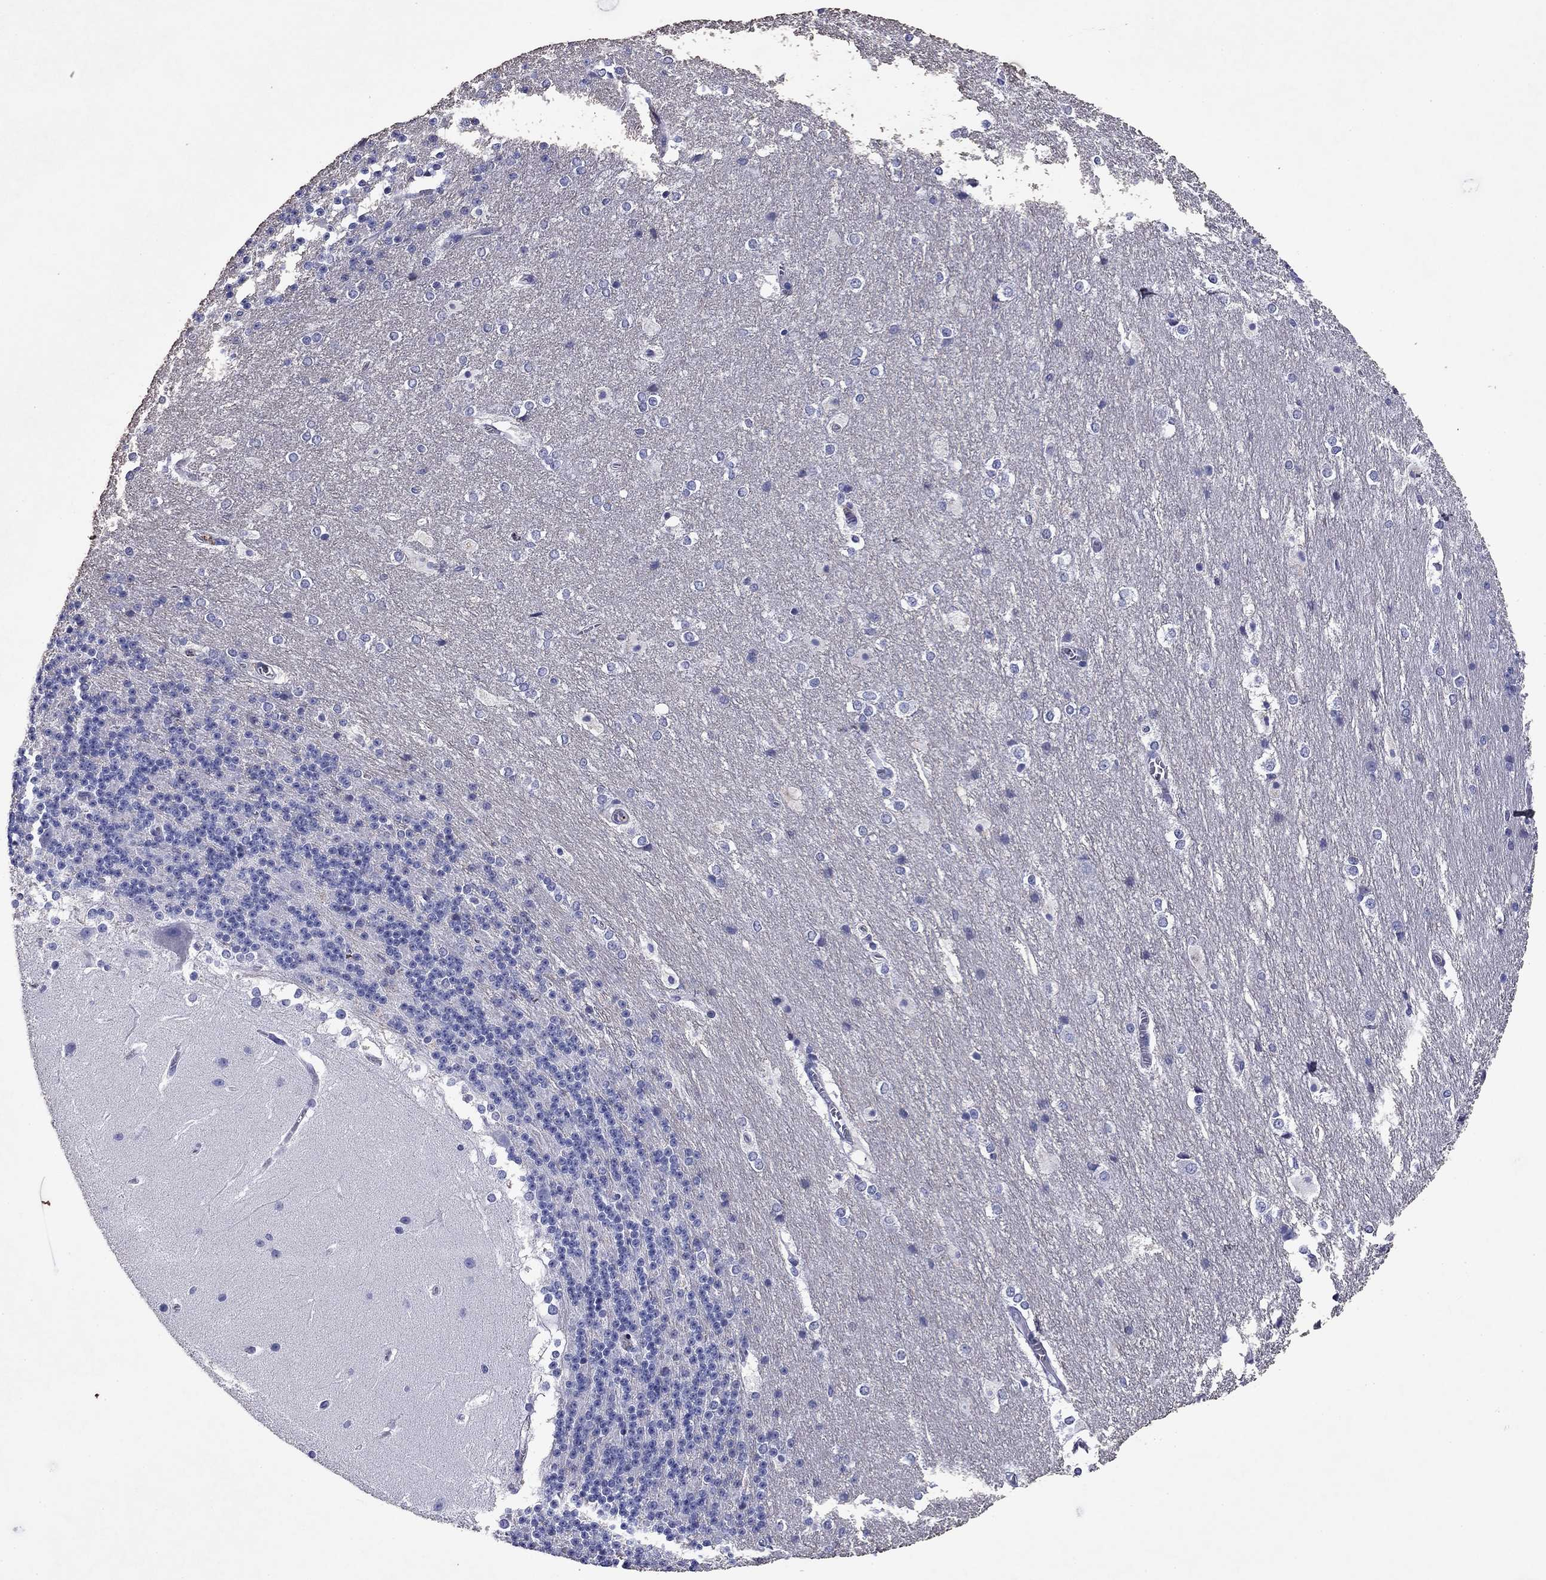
{"staining": {"intensity": "negative", "quantity": "none", "location": "none"}, "tissue": "cerebellum", "cell_type": "Cells in granular layer", "image_type": "normal", "snomed": [{"axis": "morphology", "description": "Normal tissue, NOS"}, {"axis": "topography", "description": "Cerebellum"}], "caption": "This is an IHC histopathology image of benign human cerebellum. There is no staining in cells in granular layer.", "gene": "GZMK", "patient": {"sex": "female", "age": 19}}